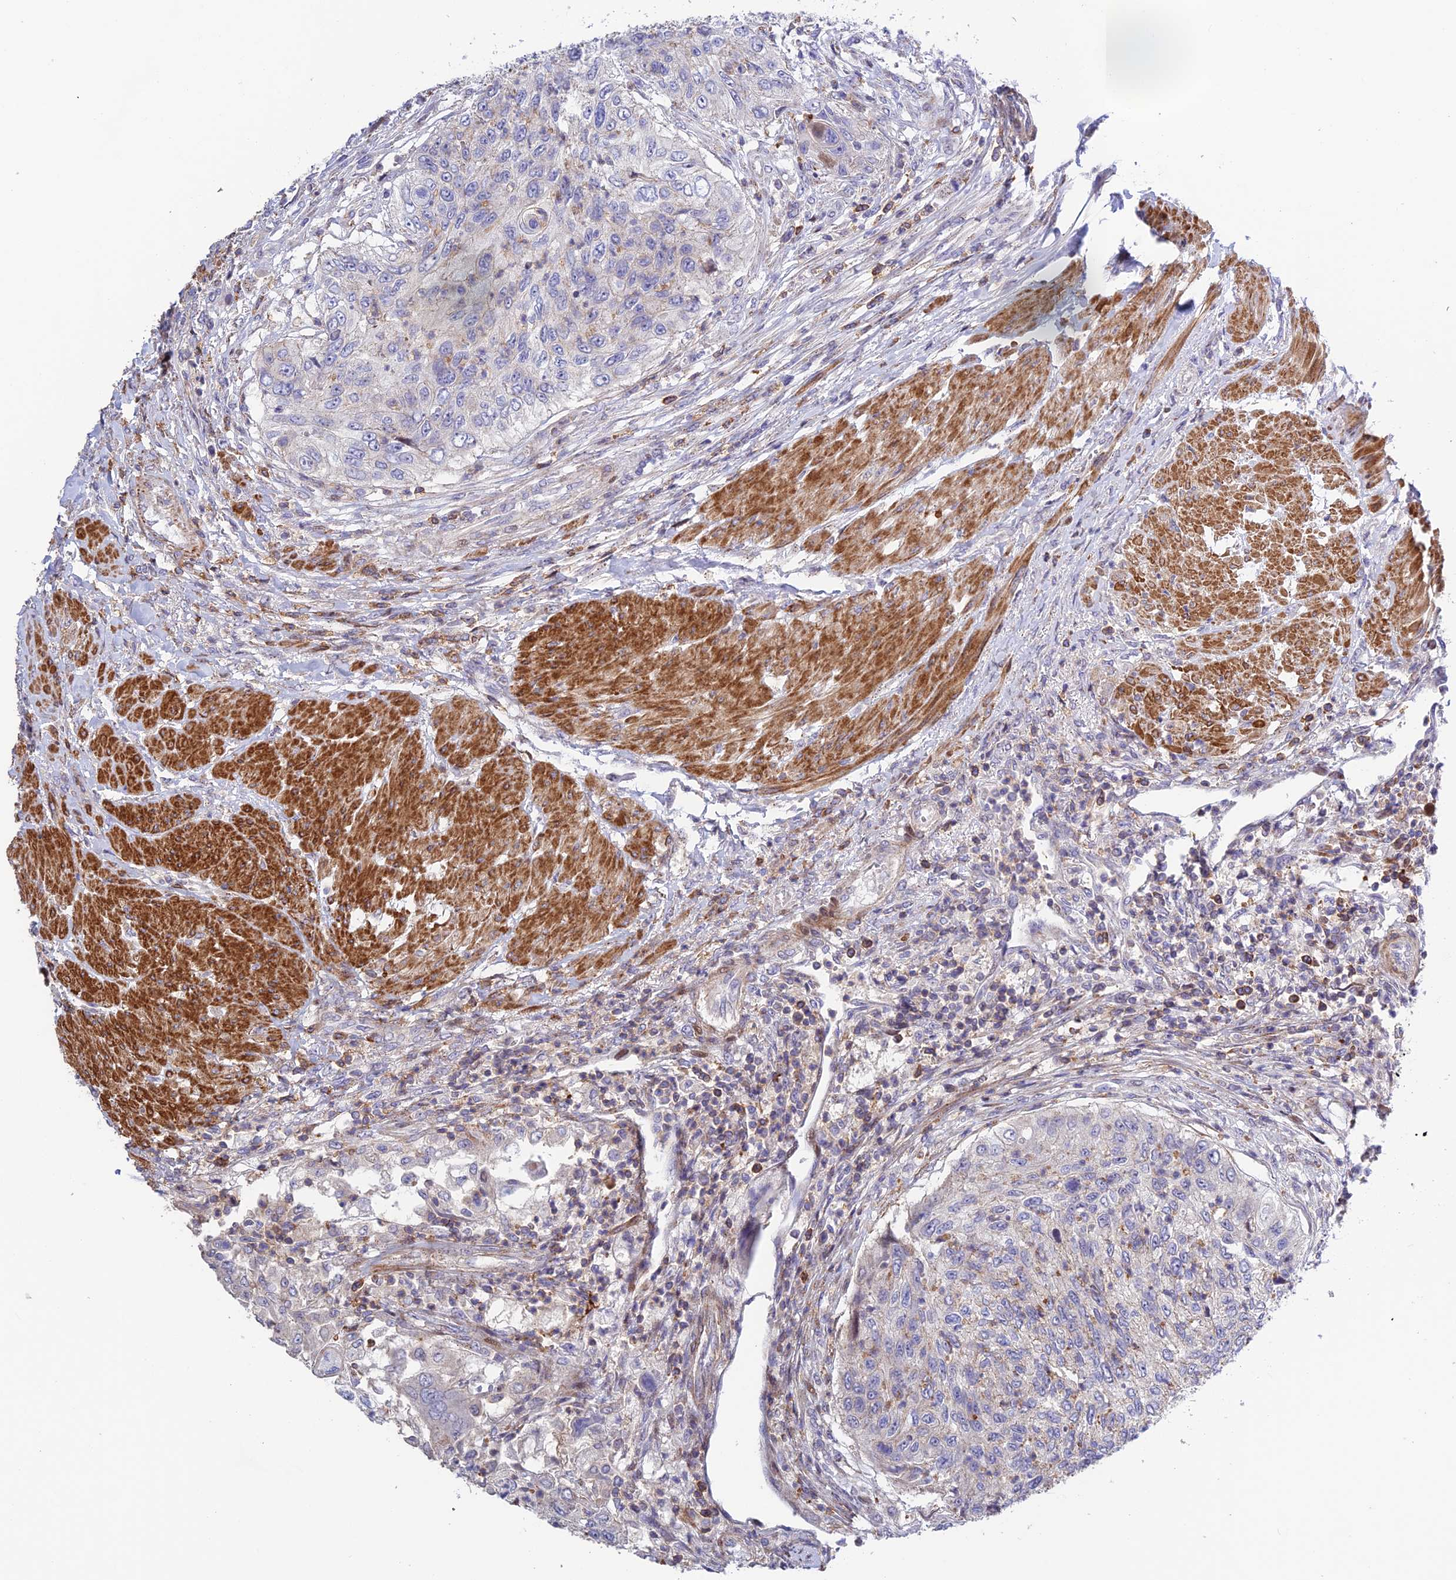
{"staining": {"intensity": "negative", "quantity": "none", "location": "none"}, "tissue": "urothelial cancer", "cell_type": "Tumor cells", "image_type": "cancer", "snomed": [{"axis": "morphology", "description": "Urothelial carcinoma, High grade"}, {"axis": "topography", "description": "Urinary bladder"}], "caption": "The photomicrograph exhibits no significant staining in tumor cells of urothelial cancer. Nuclei are stained in blue.", "gene": "PRIM1", "patient": {"sex": "female", "age": 60}}